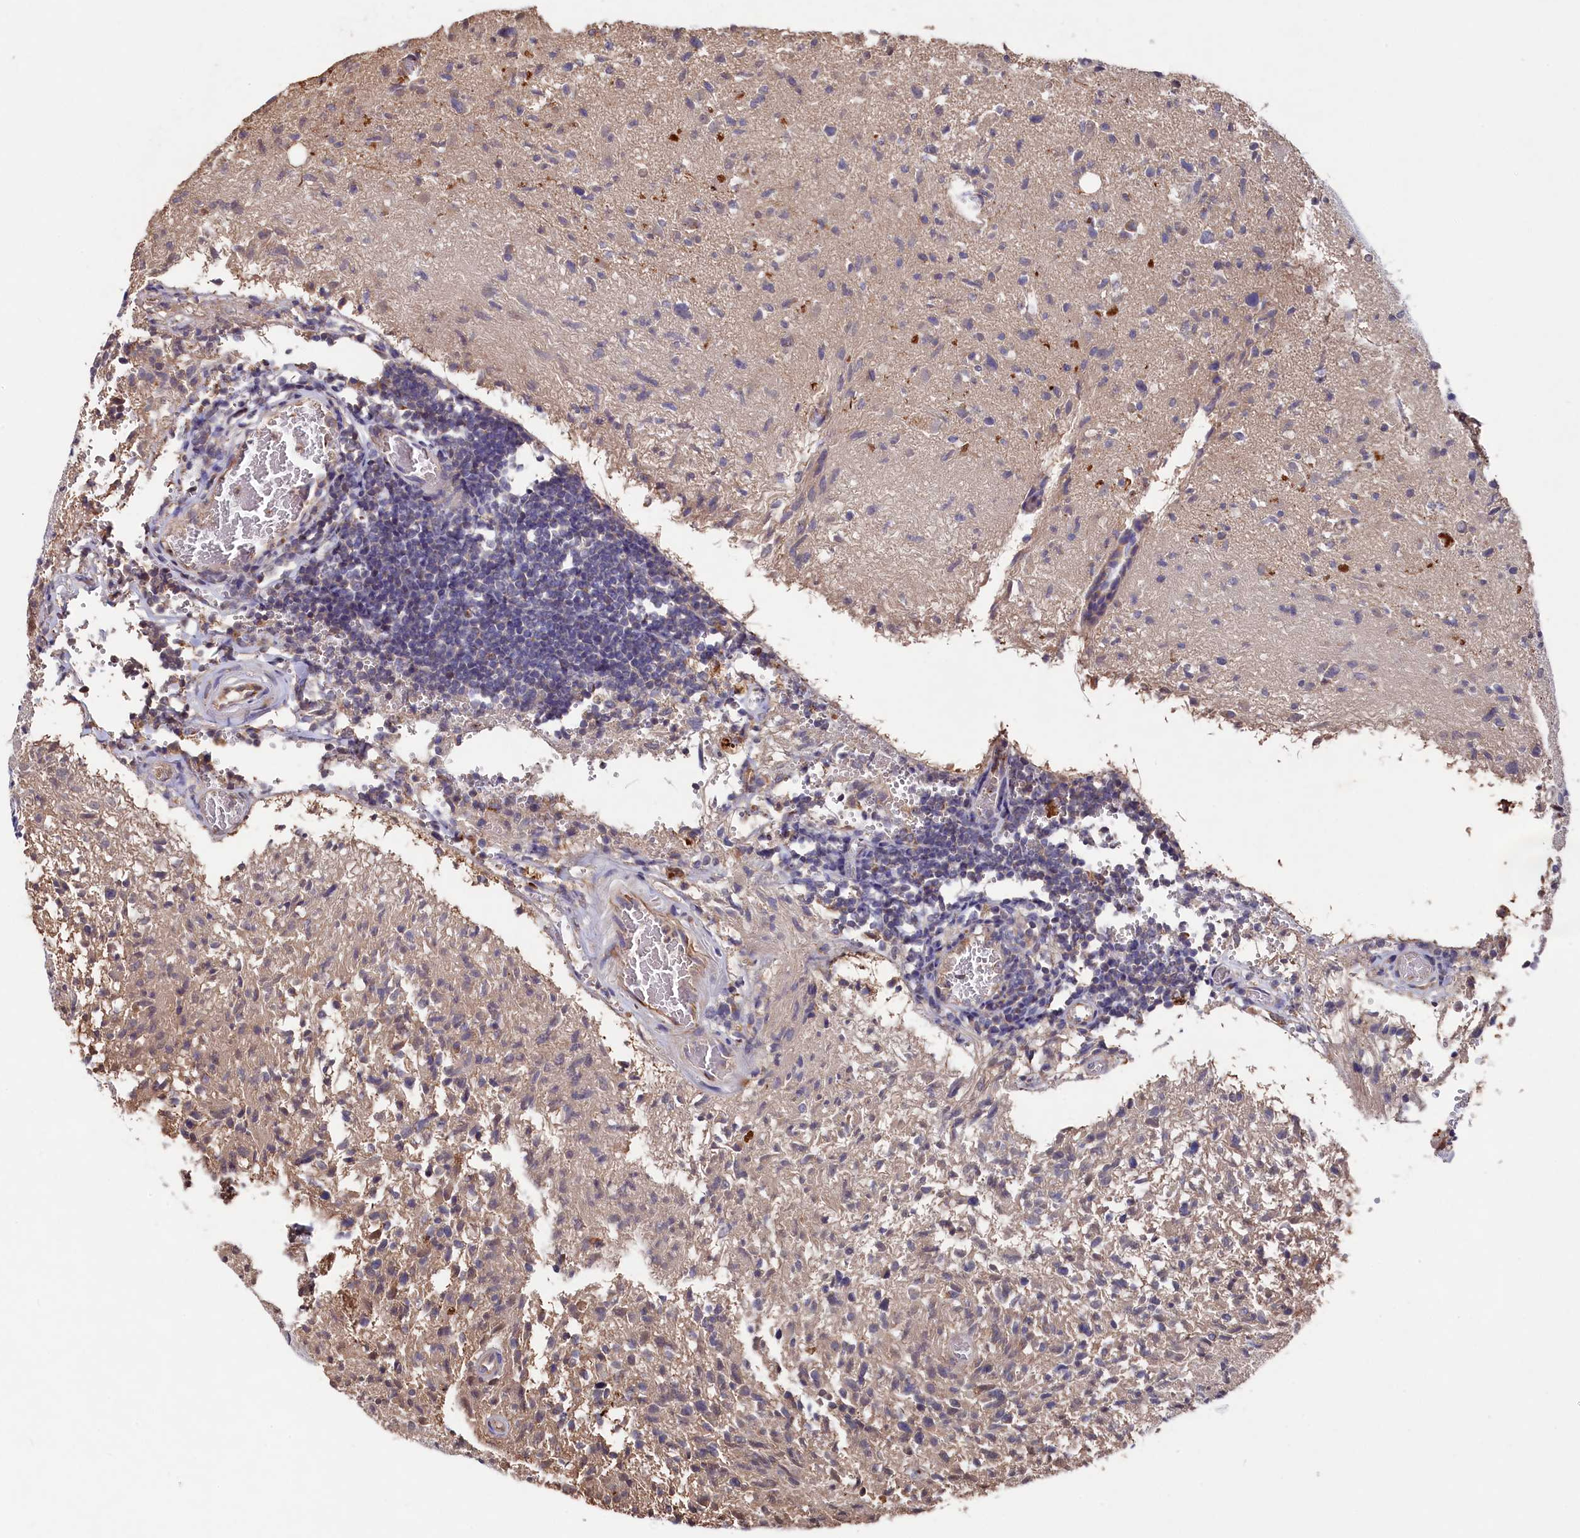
{"staining": {"intensity": "weak", "quantity": "25%-75%", "location": "cytoplasmic/membranous"}, "tissue": "glioma", "cell_type": "Tumor cells", "image_type": "cancer", "snomed": [{"axis": "morphology", "description": "Glioma, malignant, High grade"}, {"axis": "topography", "description": "Brain"}], "caption": "Immunohistochemistry (IHC) histopathology image of human malignant high-grade glioma stained for a protein (brown), which reveals low levels of weak cytoplasmic/membranous positivity in about 25%-75% of tumor cells.", "gene": "NAA60", "patient": {"sex": "female", "age": 57}}